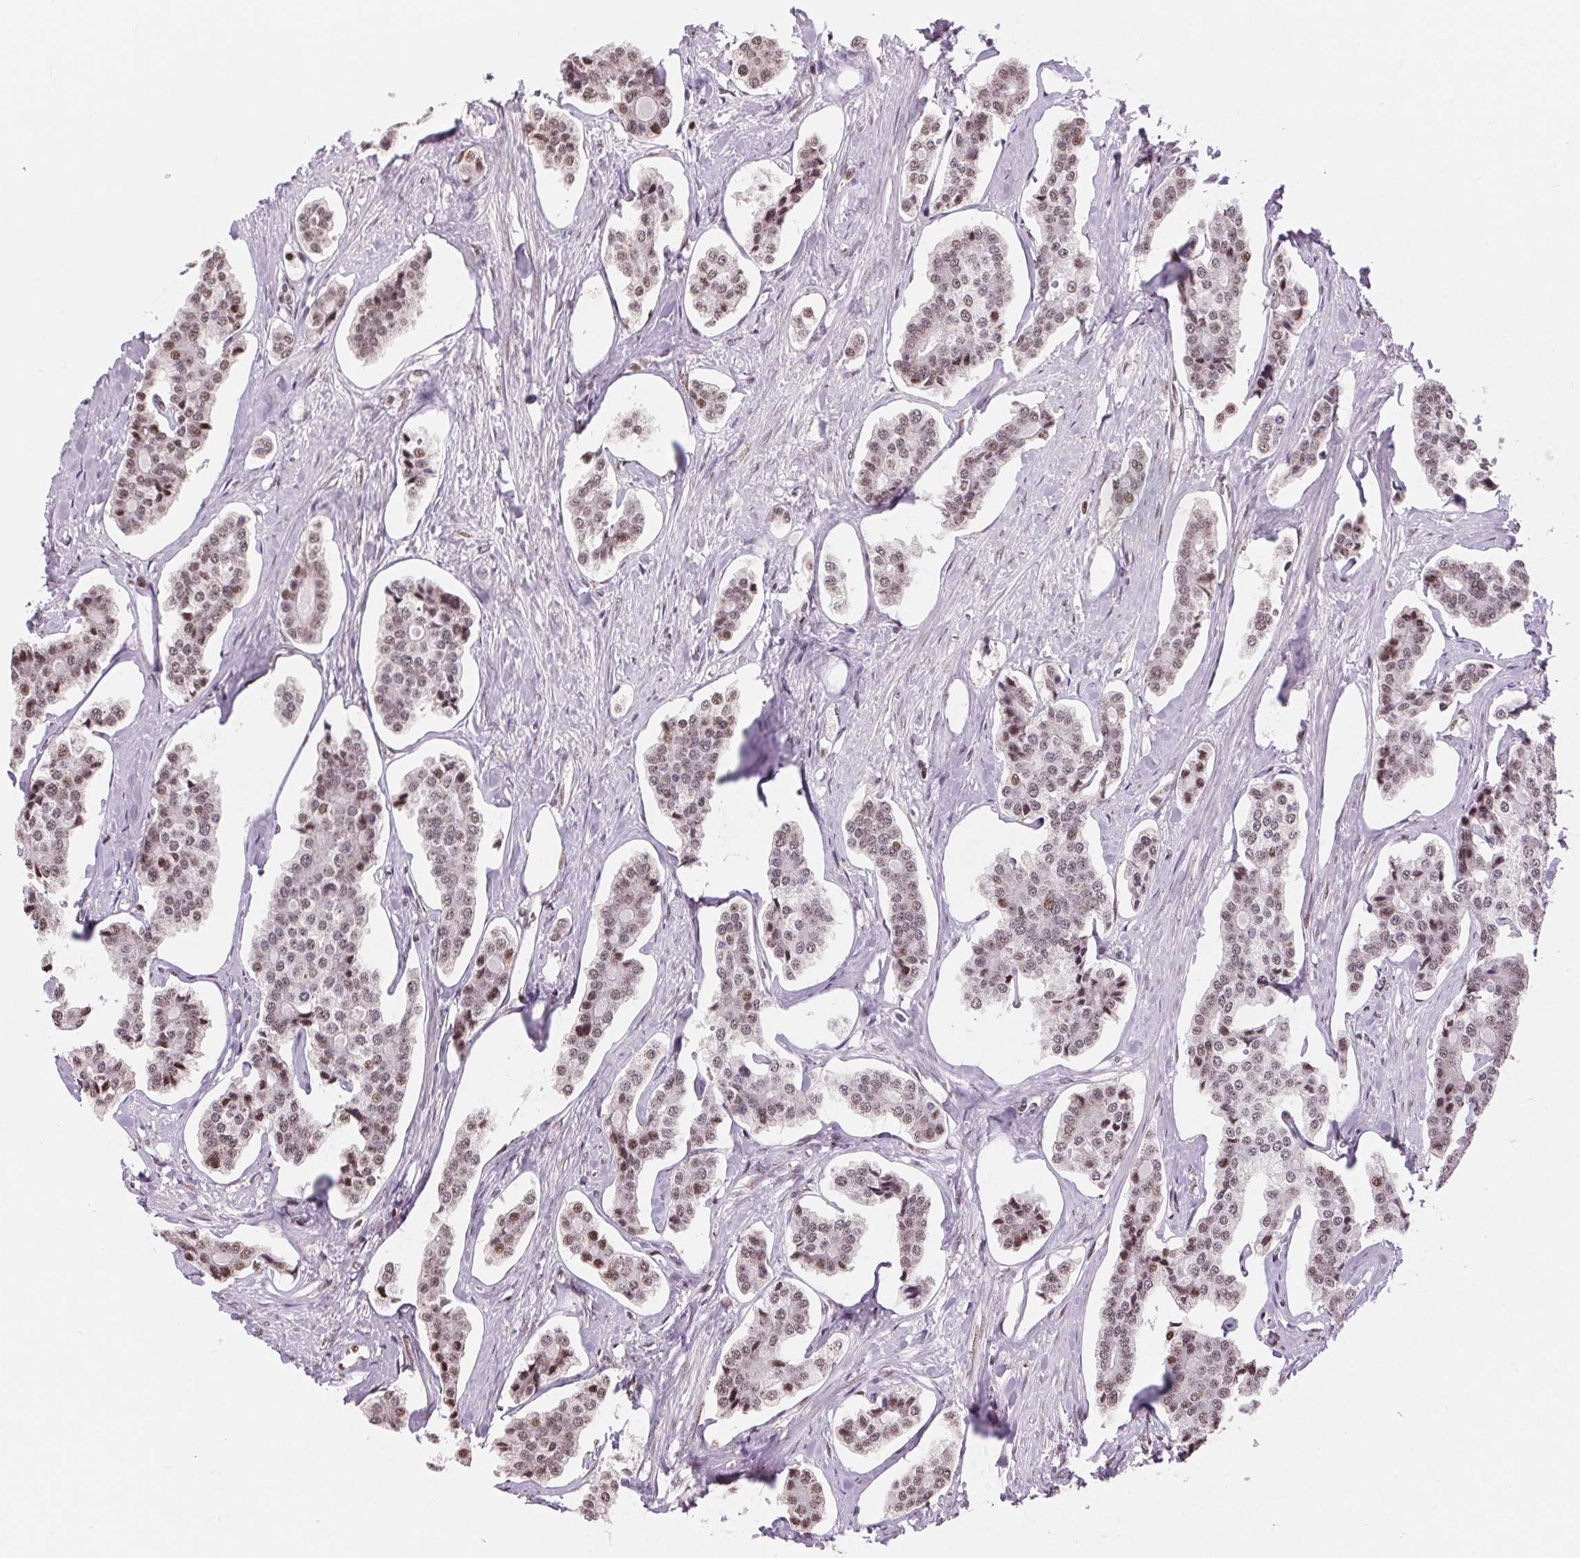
{"staining": {"intensity": "weak", "quantity": "25%-75%", "location": "nuclear"}, "tissue": "carcinoid", "cell_type": "Tumor cells", "image_type": "cancer", "snomed": [{"axis": "morphology", "description": "Carcinoid, malignant, NOS"}, {"axis": "topography", "description": "Small intestine"}], "caption": "Carcinoid stained for a protein displays weak nuclear positivity in tumor cells. (DAB IHC with brightfield microscopy, high magnification).", "gene": "RAD23A", "patient": {"sex": "female", "age": 65}}